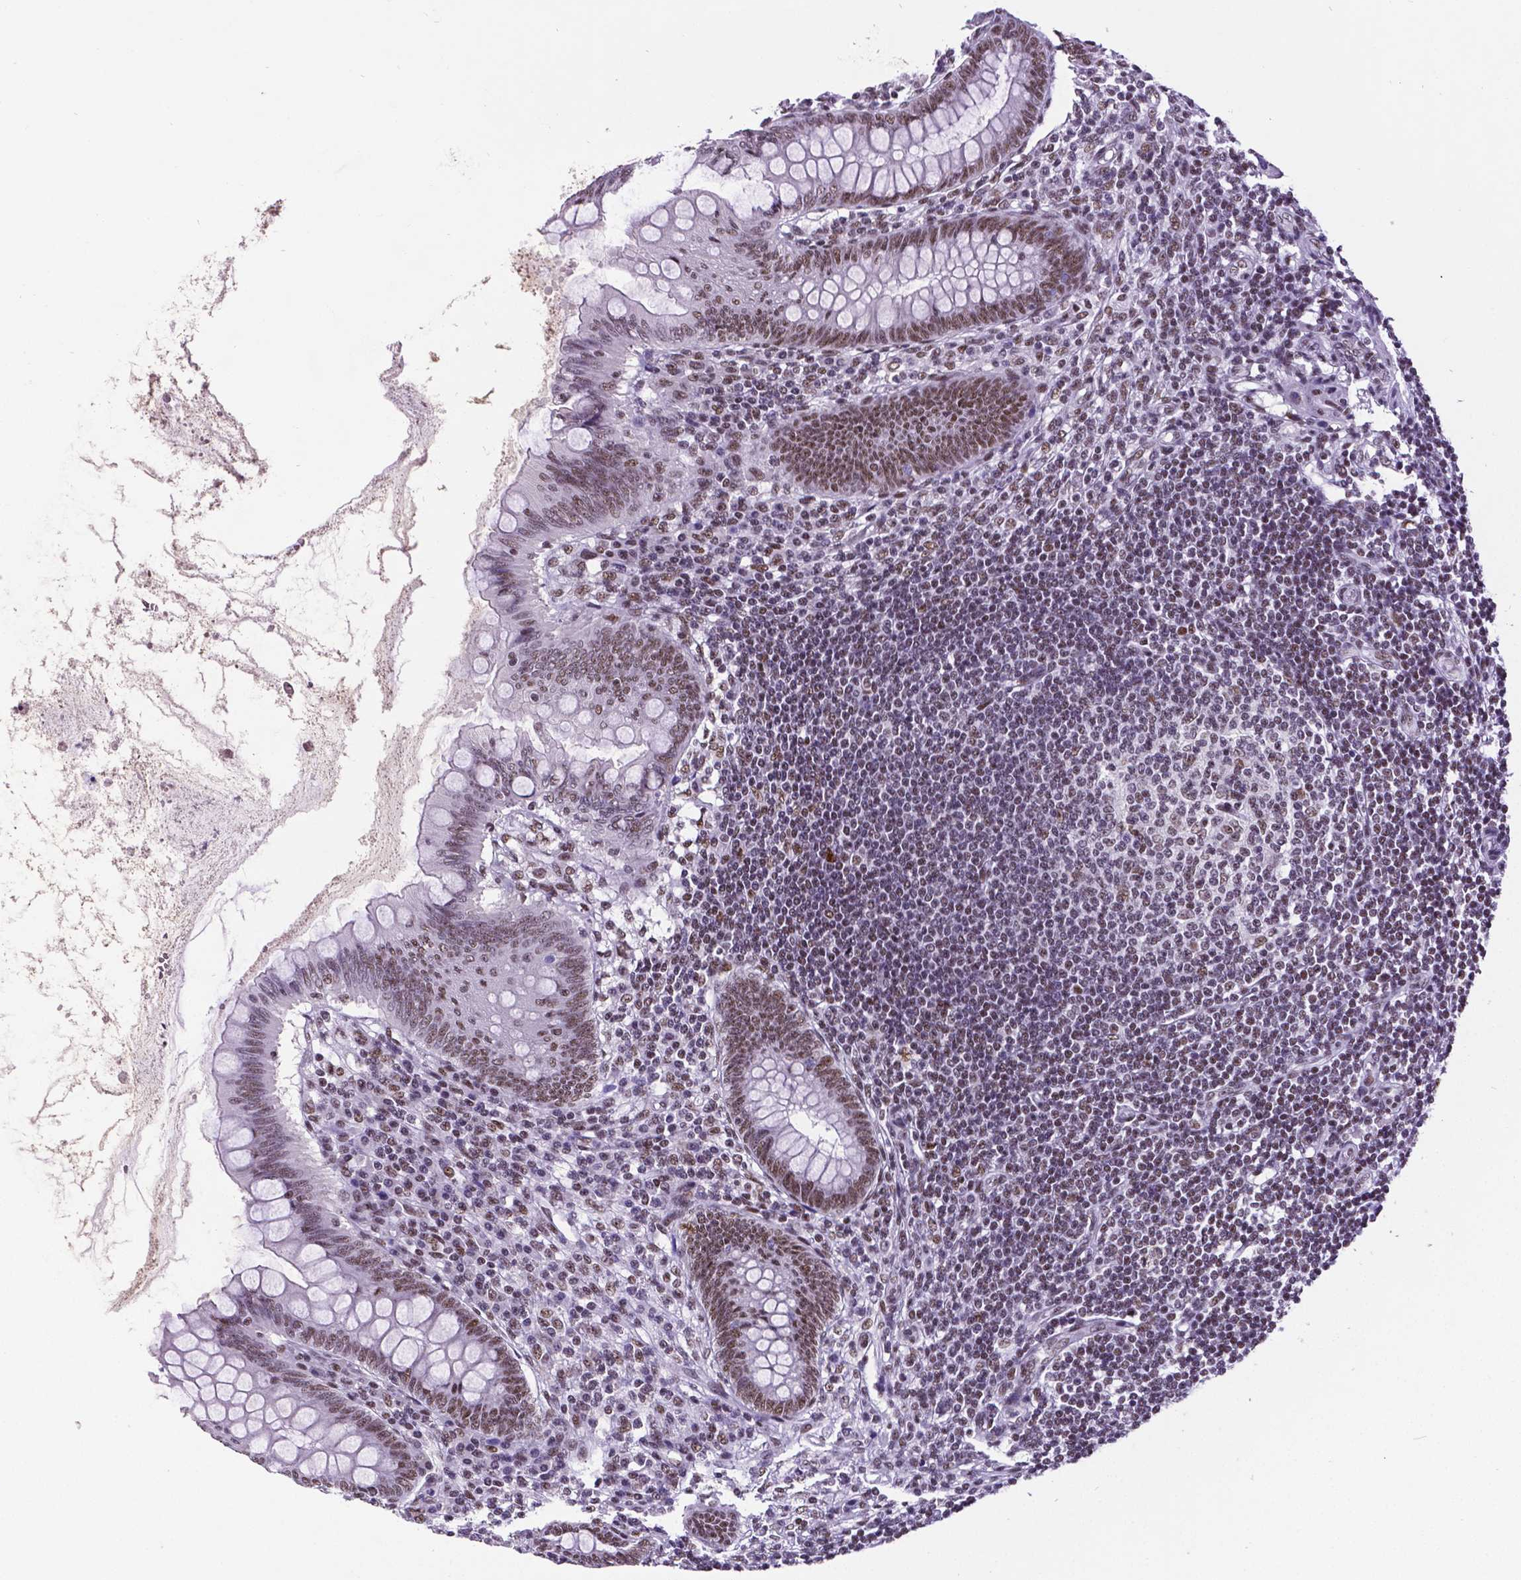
{"staining": {"intensity": "moderate", "quantity": ">75%", "location": "nuclear"}, "tissue": "appendix", "cell_type": "Glandular cells", "image_type": "normal", "snomed": [{"axis": "morphology", "description": "Normal tissue, NOS"}, {"axis": "topography", "description": "Appendix"}], "caption": "Appendix stained with a brown dye exhibits moderate nuclear positive staining in about >75% of glandular cells.", "gene": "REST", "patient": {"sex": "female", "age": 57}}